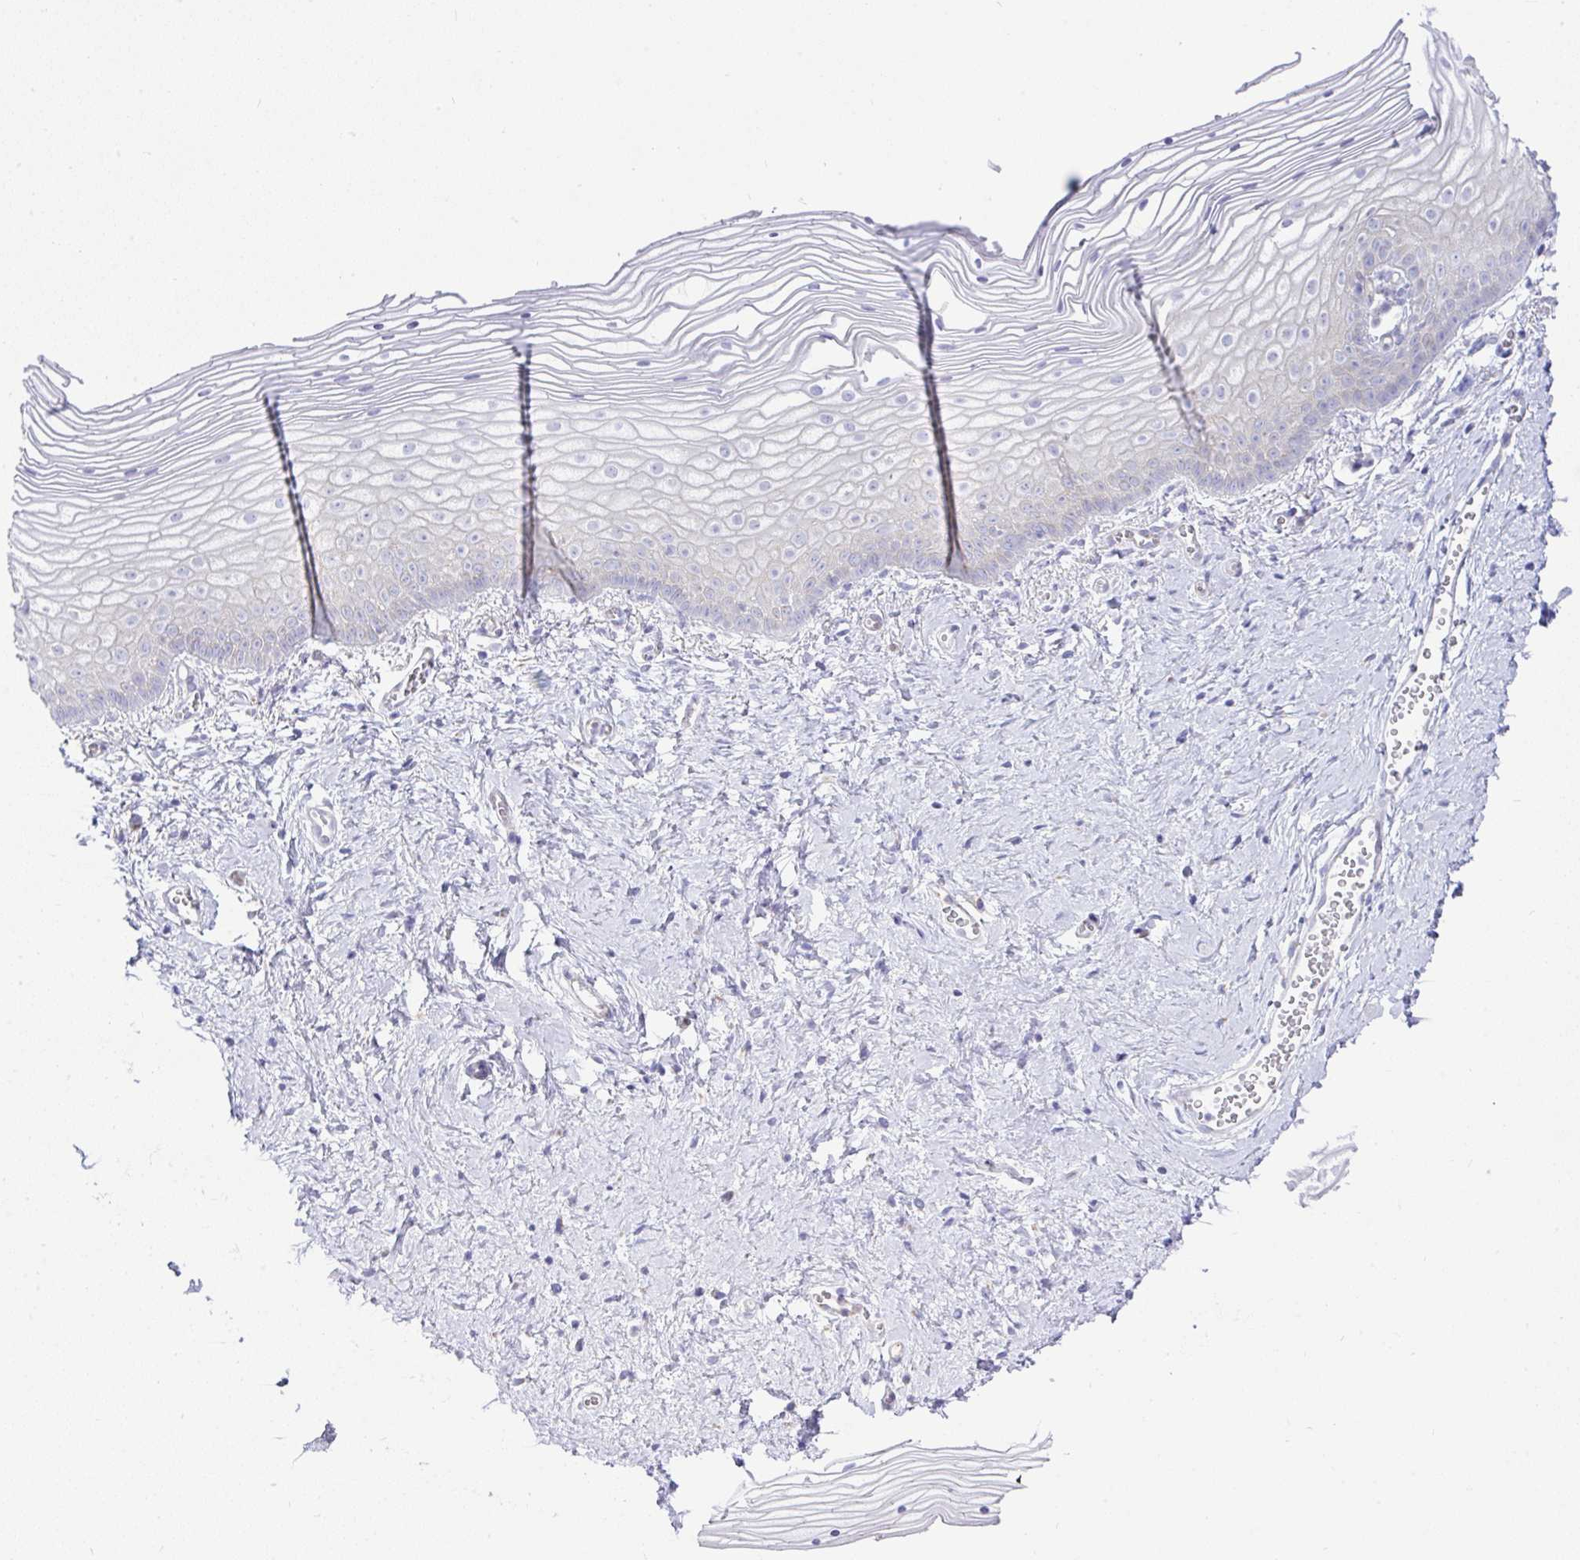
{"staining": {"intensity": "negative", "quantity": "none", "location": "none"}, "tissue": "vagina", "cell_type": "Squamous epithelial cells", "image_type": "normal", "snomed": [{"axis": "morphology", "description": "Normal tissue, NOS"}, {"axis": "topography", "description": "Vagina"}], "caption": "This is a micrograph of immunohistochemistry (IHC) staining of benign vagina, which shows no expression in squamous epithelial cells.", "gene": "FAM177A1", "patient": {"sex": "female", "age": 56}}